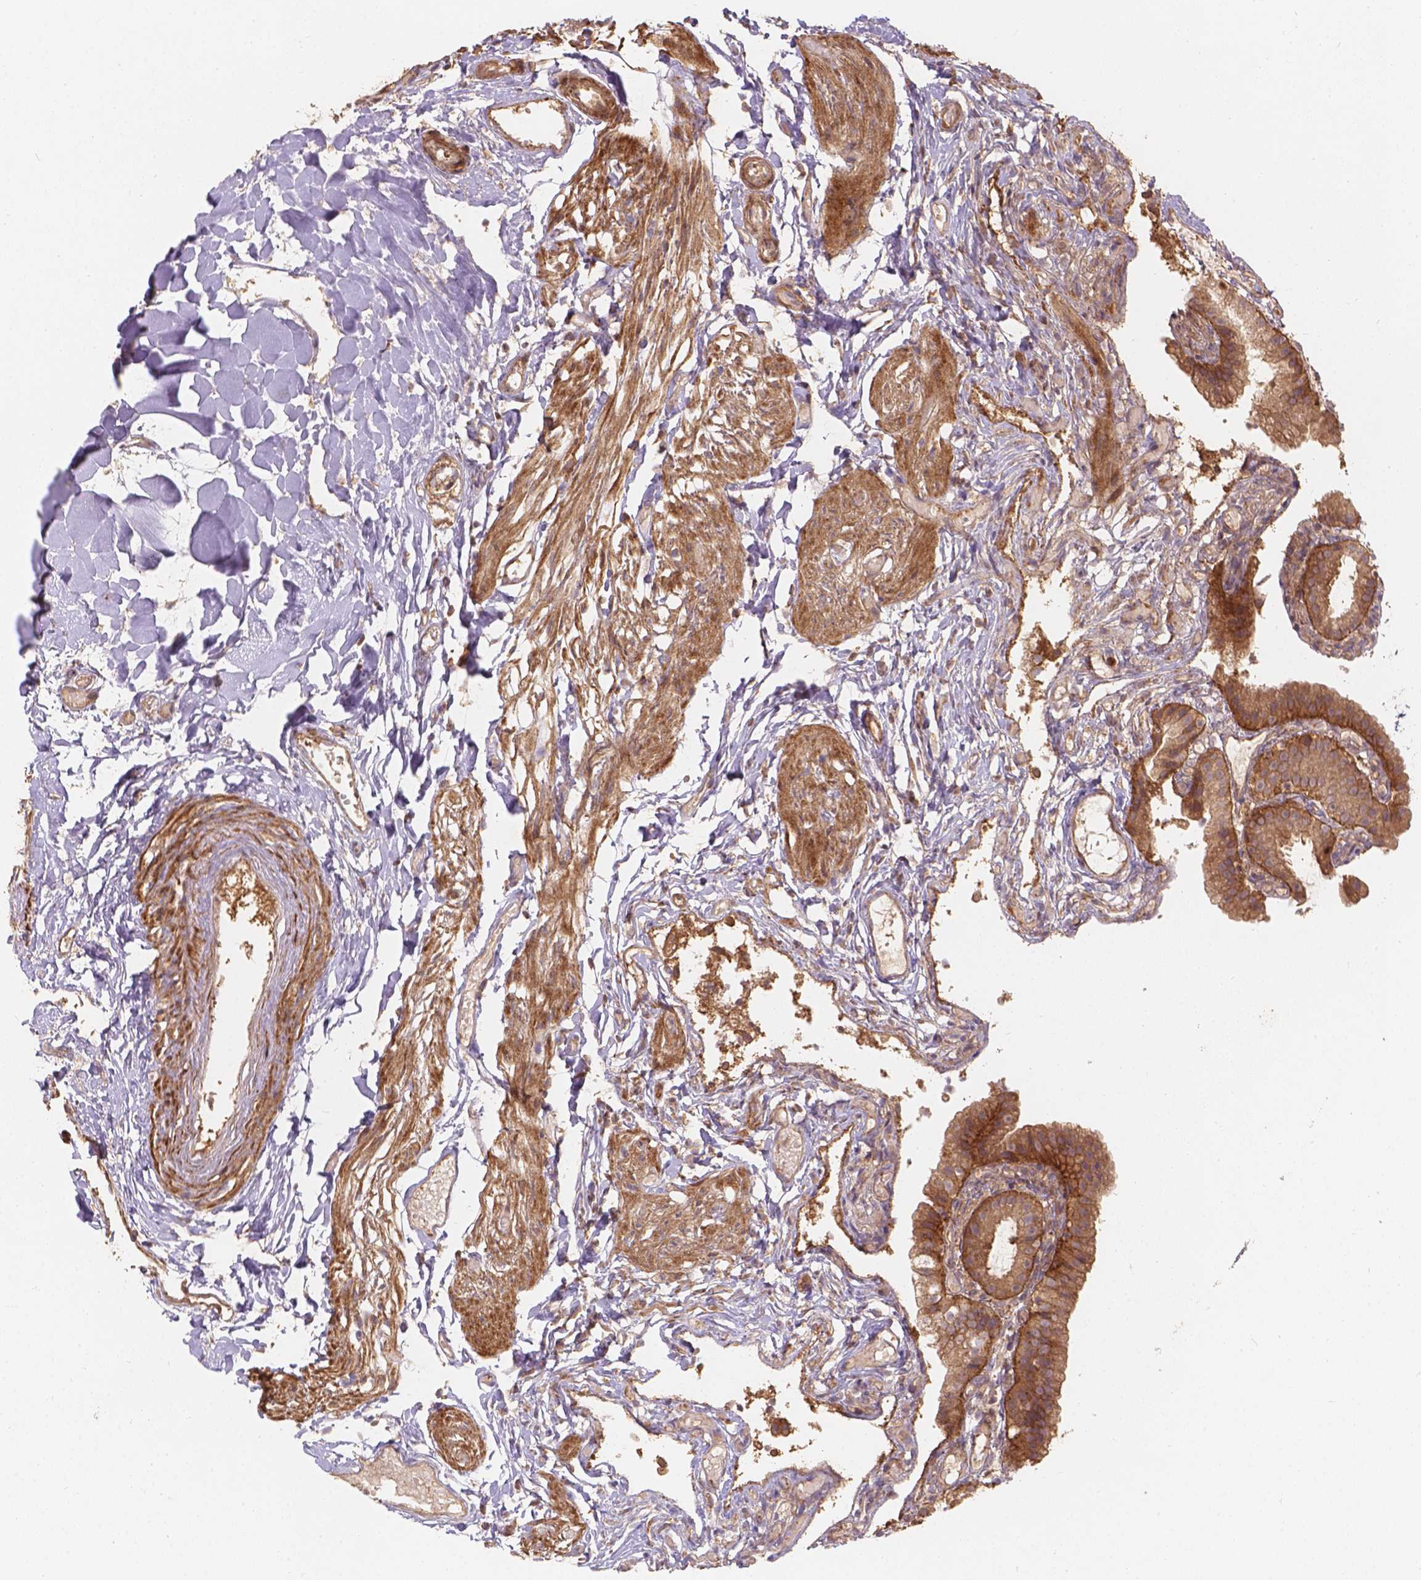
{"staining": {"intensity": "moderate", "quantity": ">75%", "location": "cytoplasmic/membranous"}, "tissue": "gallbladder", "cell_type": "Glandular cells", "image_type": "normal", "snomed": [{"axis": "morphology", "description": "Normal tissue, NOS"}, {"axis": "topography", "description": "Gallbladder"}], "caption": "Immunohistochemistry (IHC) (DAB) staining of unremarkable human gallbladder shows moderate cytoplasmic/membranous protein positivity in approximately >75% of glandular cells. (IHC, brightfield microscopy, high magnification).", "gene": "XPR1", "patient": {"sex": "female", "age": 47}}